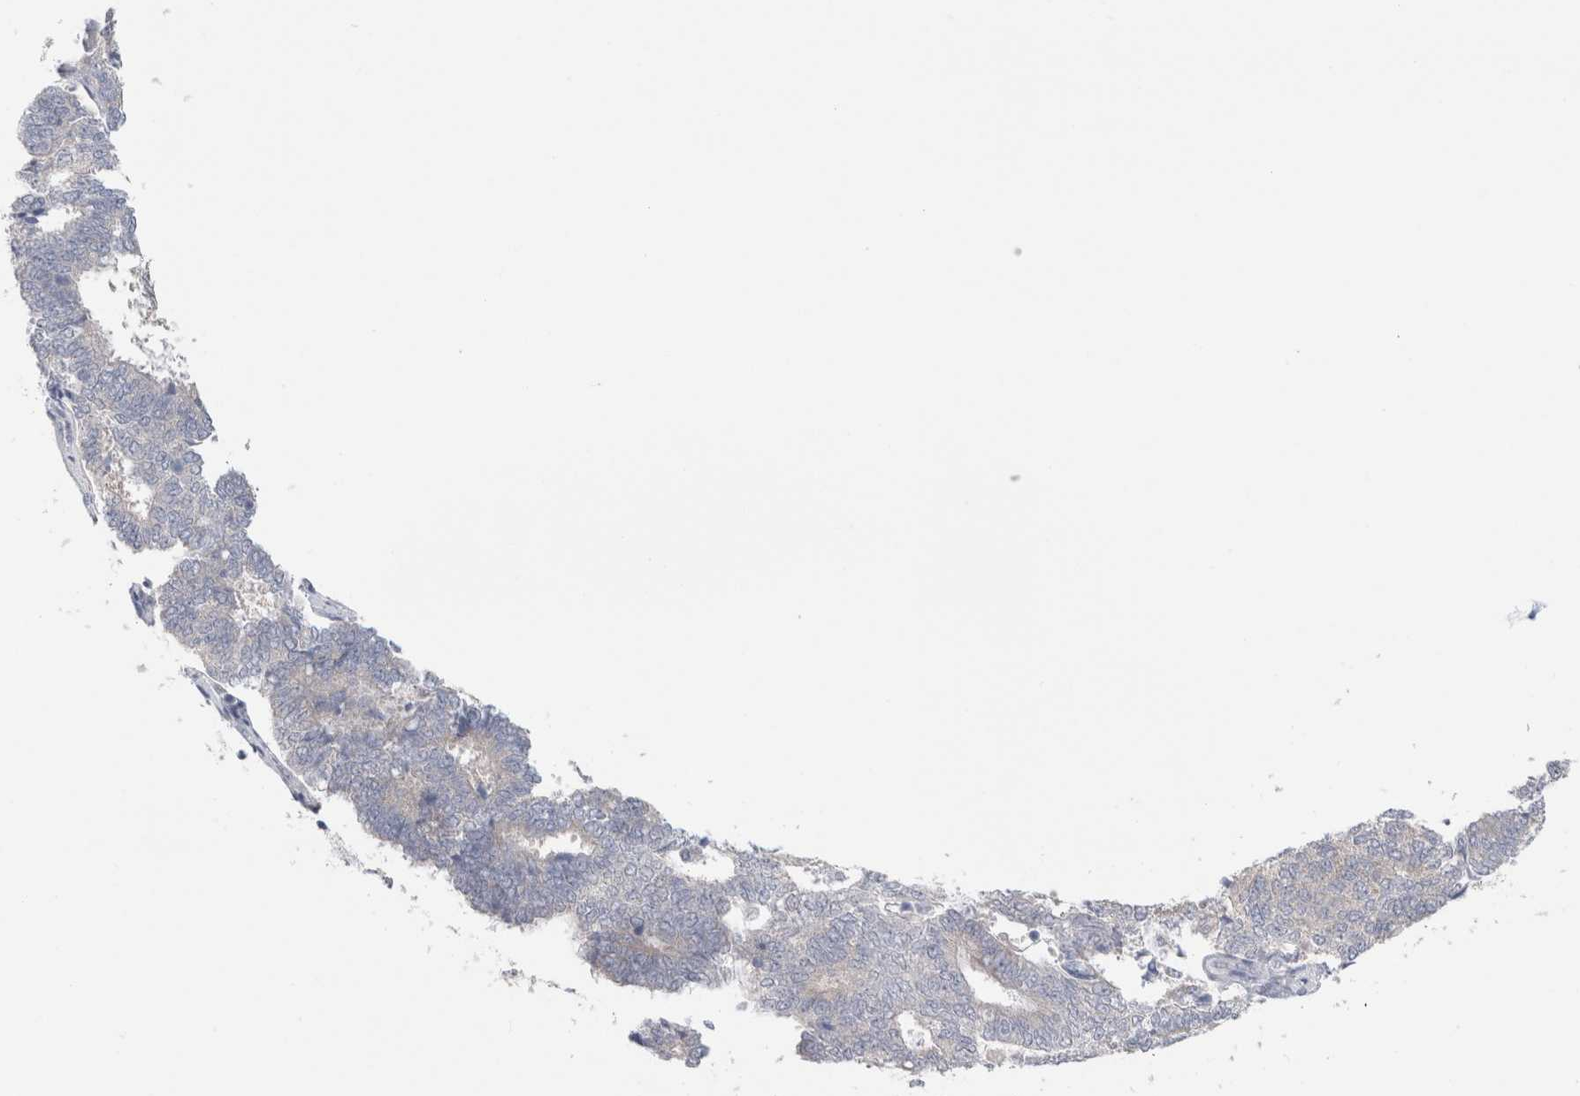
{"staining": {"intensity": "negative", "quantity": "none", "location": "none"}, "tissue": "endometrial cancer", "cell_type": "Tumor cells", "image_type": "cancer", "snomed": [{"axis": "morphology", "description": "Adenocarcinoma, NOS"}, {"axis": "topography", "description": "Endometrium"}], "caption": "An image of endometrial adenocarcinoma stained for a protein demonstrates no brown staining in tumor cells. (DAB immunohistochemistry, high magnification).", "gene": "NDOR1", "patient": {"sex": "female", "age": 70}}